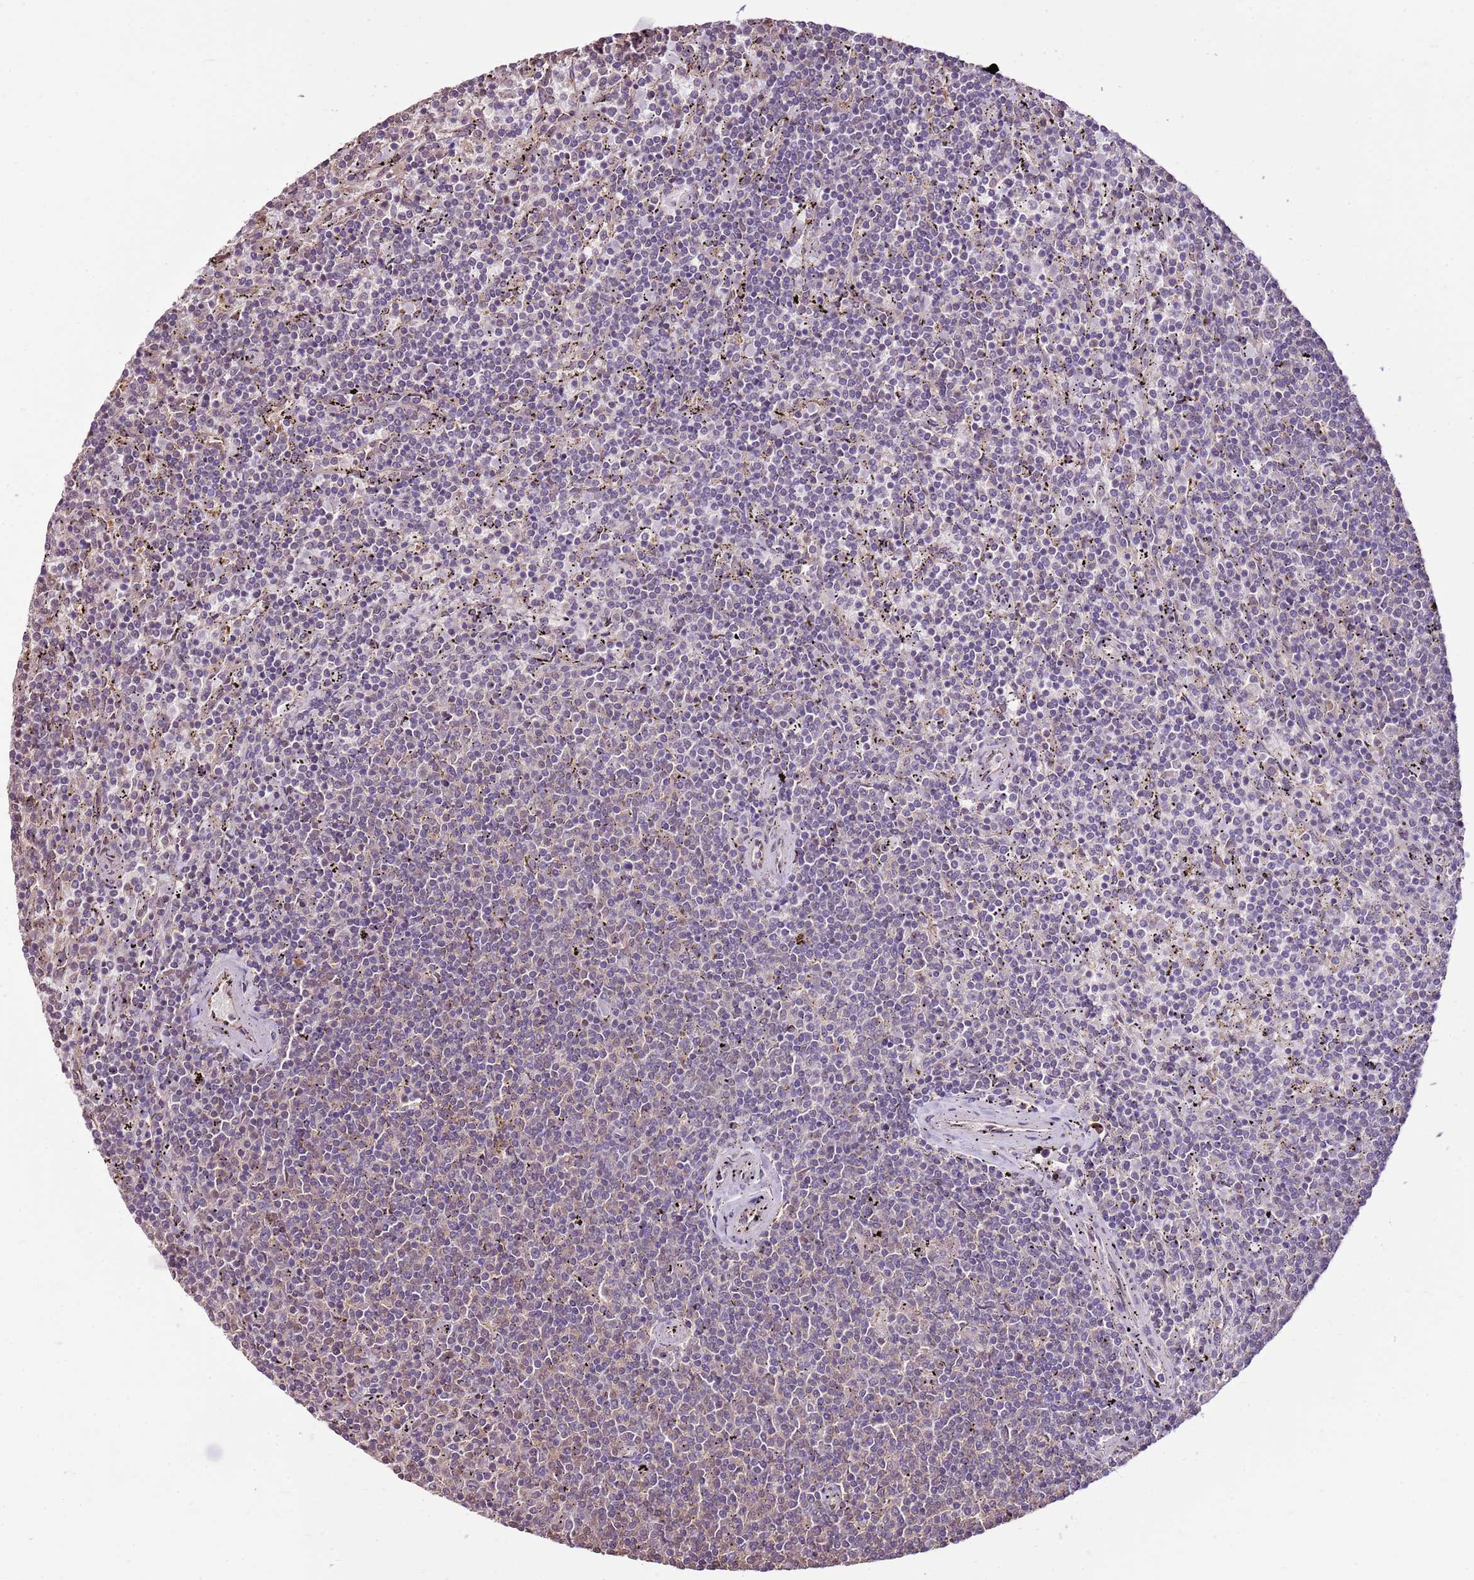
{"staining": {"intensity": "negative", "quantity": "none", "location": "none"}, "tissue": "lymphoma", "cell_type": "Tumor cells", "image_type": "cancer", "snomed": [{"axis": "morphology", "description": "Malignant lymphoma, non-Hodgkin's type, Low grade"}, {"axis": "topography", "description": "Spleen"}], "caption": "High power microscopy photomicrograph of an immunohistochemistry (IHC) micrograph of low-grade malignant lymphoma, non-Hodgkin's type, revealing no significant positivity in tumor cells.", "gene": "BBS5", "patient": {"sex": "female", "age": 50}}